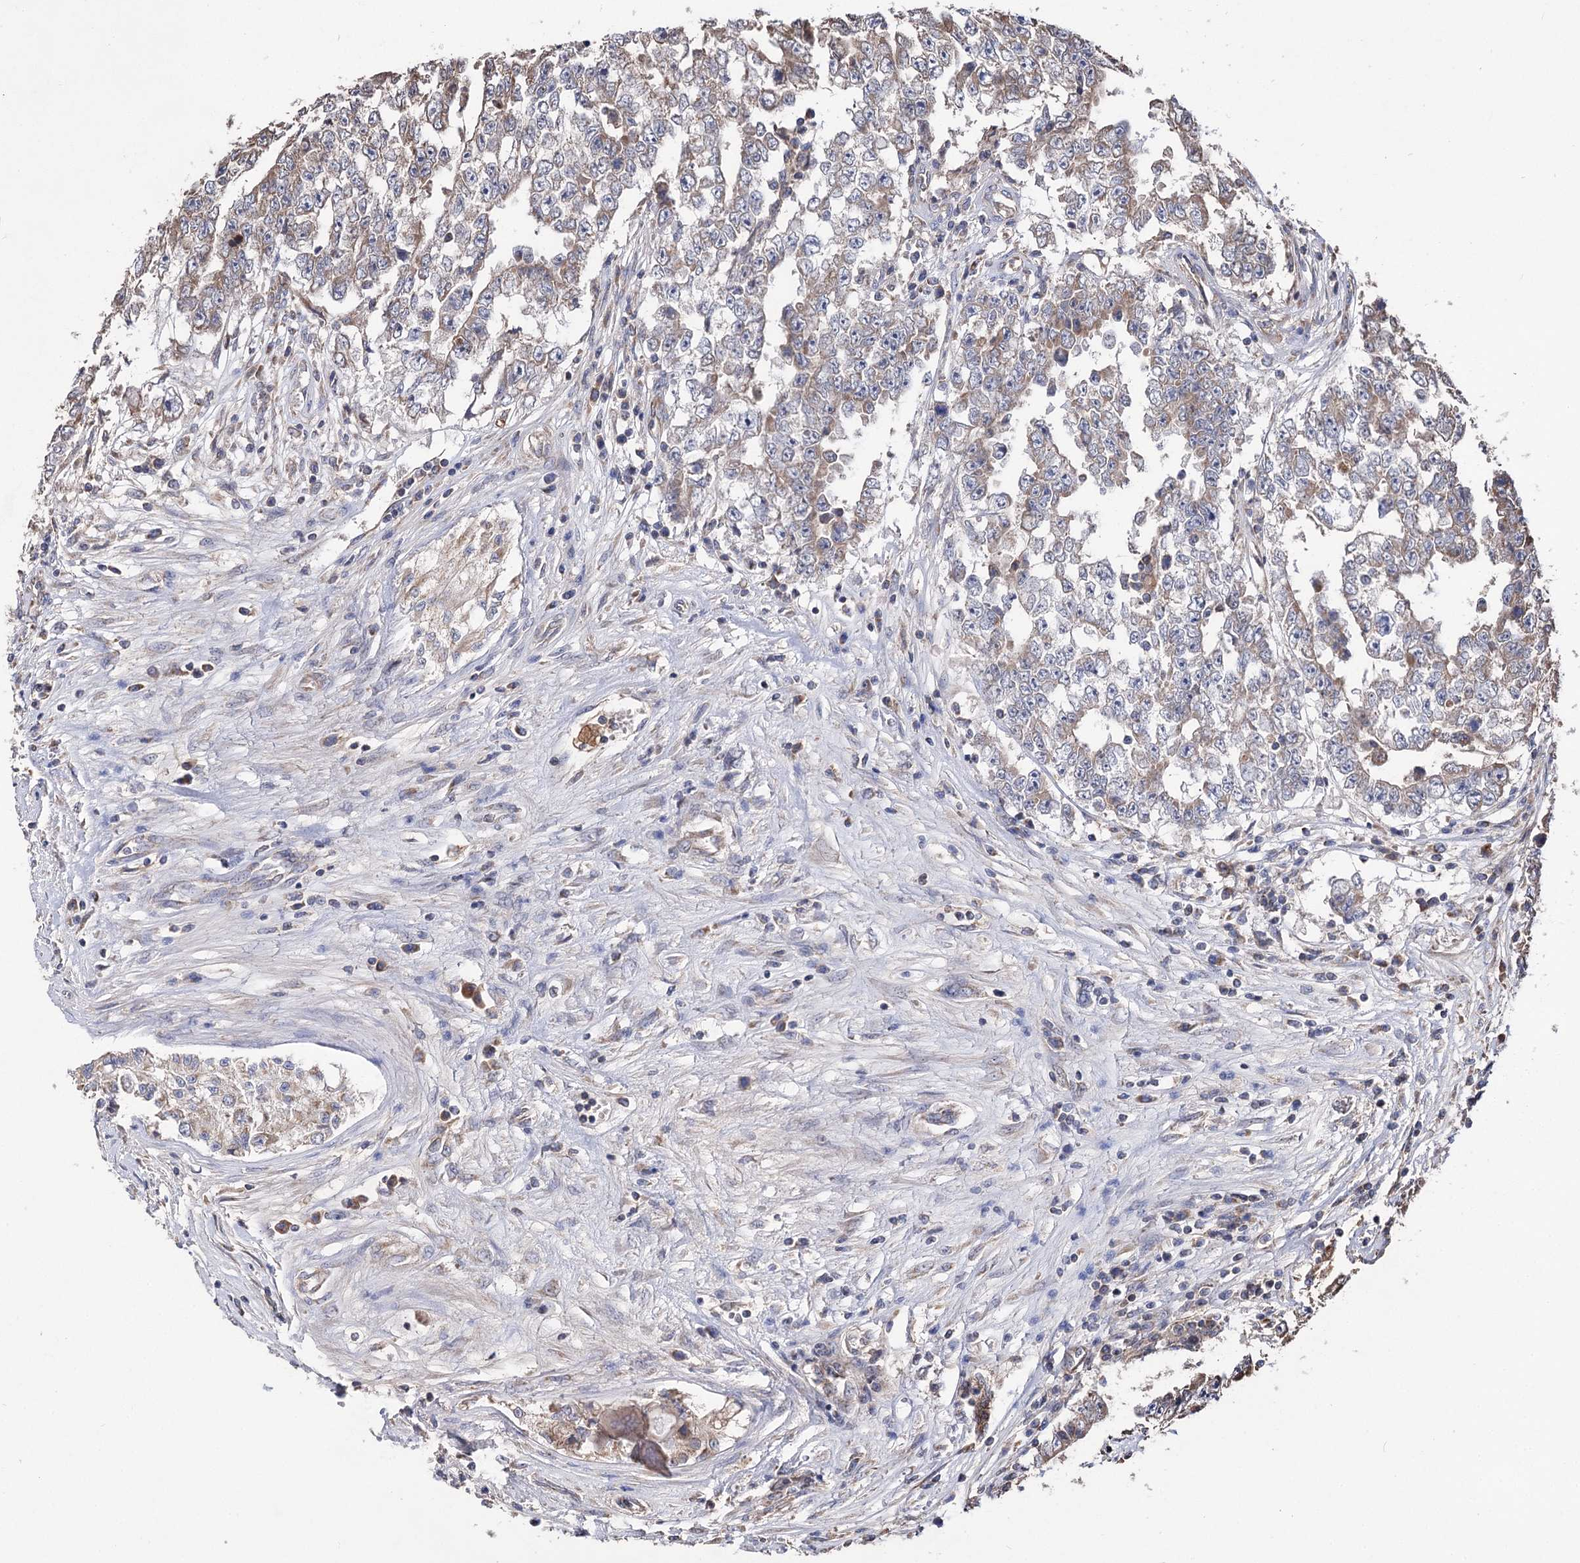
{"staining": {"intensity": "moderate", "quantity": "<25%", "location": "cytoplasmic/membranous"}, "tissue": "testis cancer", "cell_type": "Tumor cells", "image_type": "cancer", "snomed": [{"axis": "morphology", "description": "Carcinoma, Embryonal, NOS"}, {"axis": "topography", "description": "Testis"}], "caption": "Immunohistochemistry micrograph of testis cancer (embryonal carcinoma) stained for a protein (brown), which shows low levels of moderate cytoplasmic/membranous staining in about <25% of tumor cells.", "gene": "RASSF3", "patient": {"sex": "male", "age": 25}}